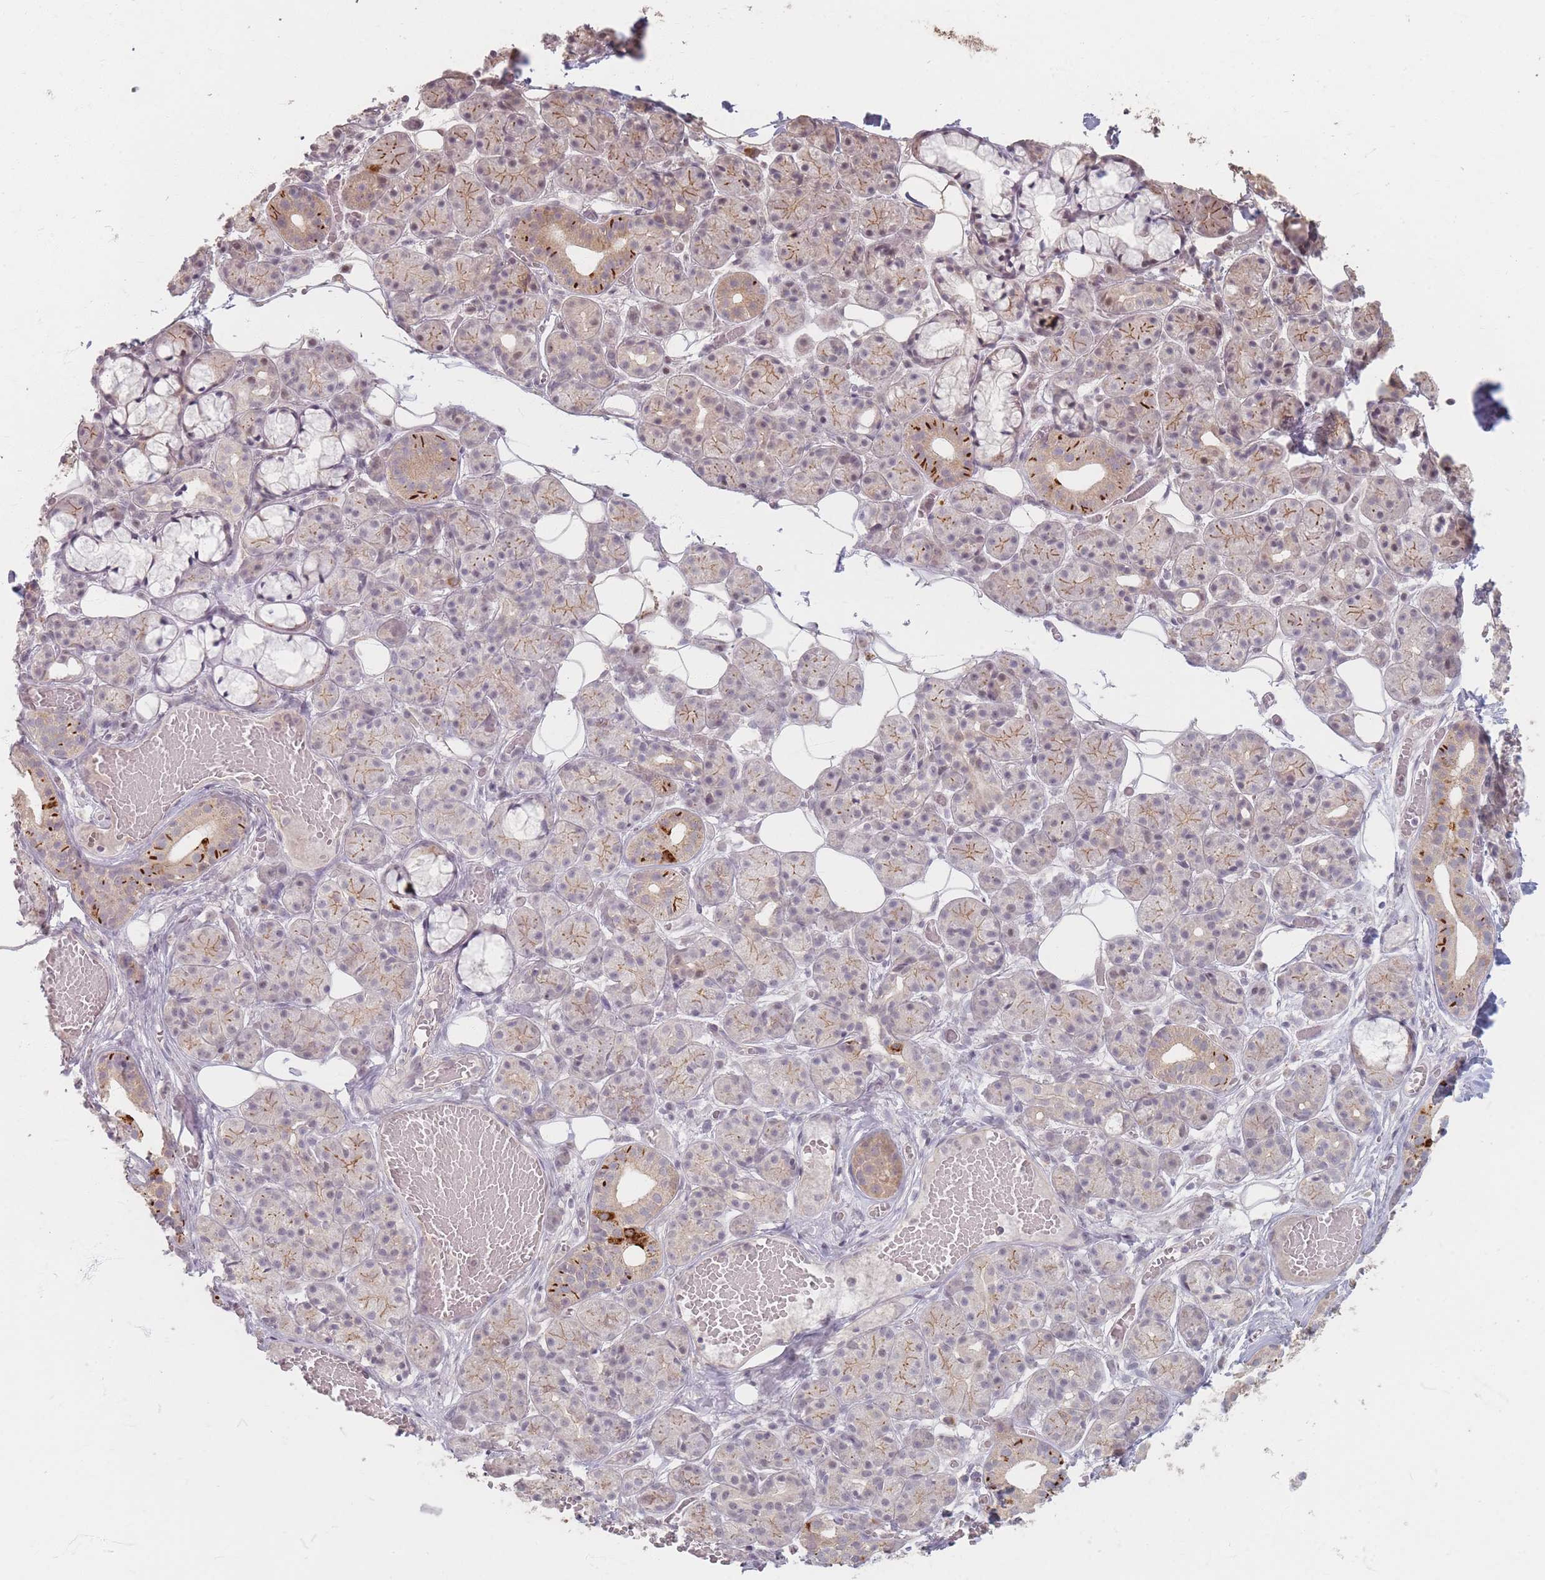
{"staining": {"intensity": "strong", "quantity": "25%-75%", "location": "cytoplasmic/membranous"}, "tissue": "salivary gland", "cell_type": "Glandular cells", "image_type": "normal", "snomed": [{"axis": "morphology", "description": "Normal tissue, NOS"}, {"axis": "topography", "description": "Salivary gland"}], "caption": "A micrograph showing strong cytoplasmic/membranous expression in about 25%-75% of glandular cells in normal salivary gland, as visualized by brown immunohistochemical staining.", "gene": "GABRA6", "patient": {"sex": "male", "age": 63}}